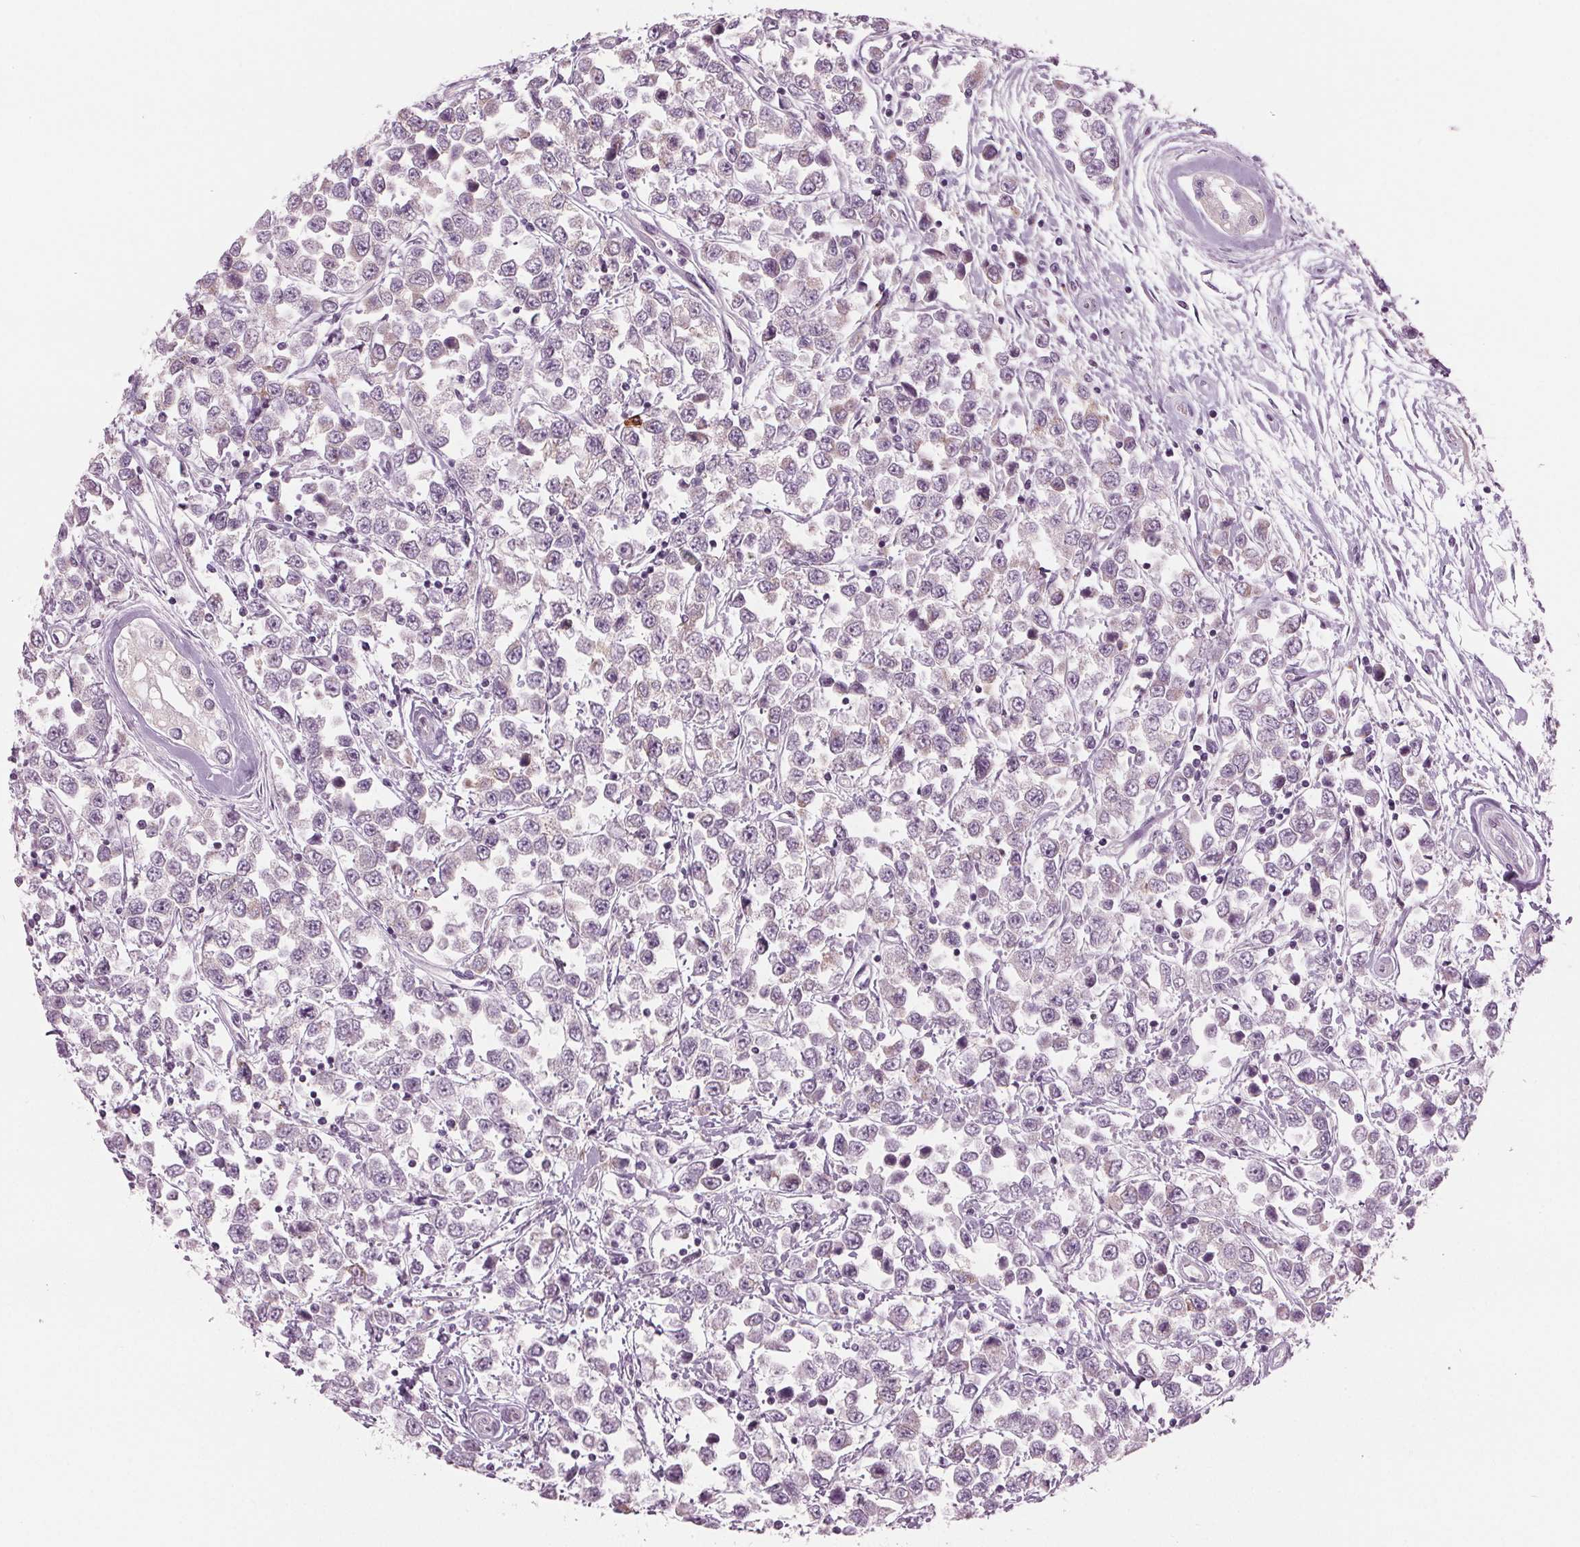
{"staining": {"intensity": "negative", "quantity": "none", "location": "none"}, "tissue": "testis cancer", "cell_type": "Tumor cells", "image_type": "cancer", "snomed": [{"axis": "morphology", "description": "Seminoma, NOS"}, {"axis": "topography", "description": "Testis"}], "caption": "Immunohistochemistry histopathology image of testis cancer (seminoma) stained for a protein (brown), which displays no expression in tumor cells.", "gene": "PRAP1", "patient": {"sex": "male", "age": 34}}